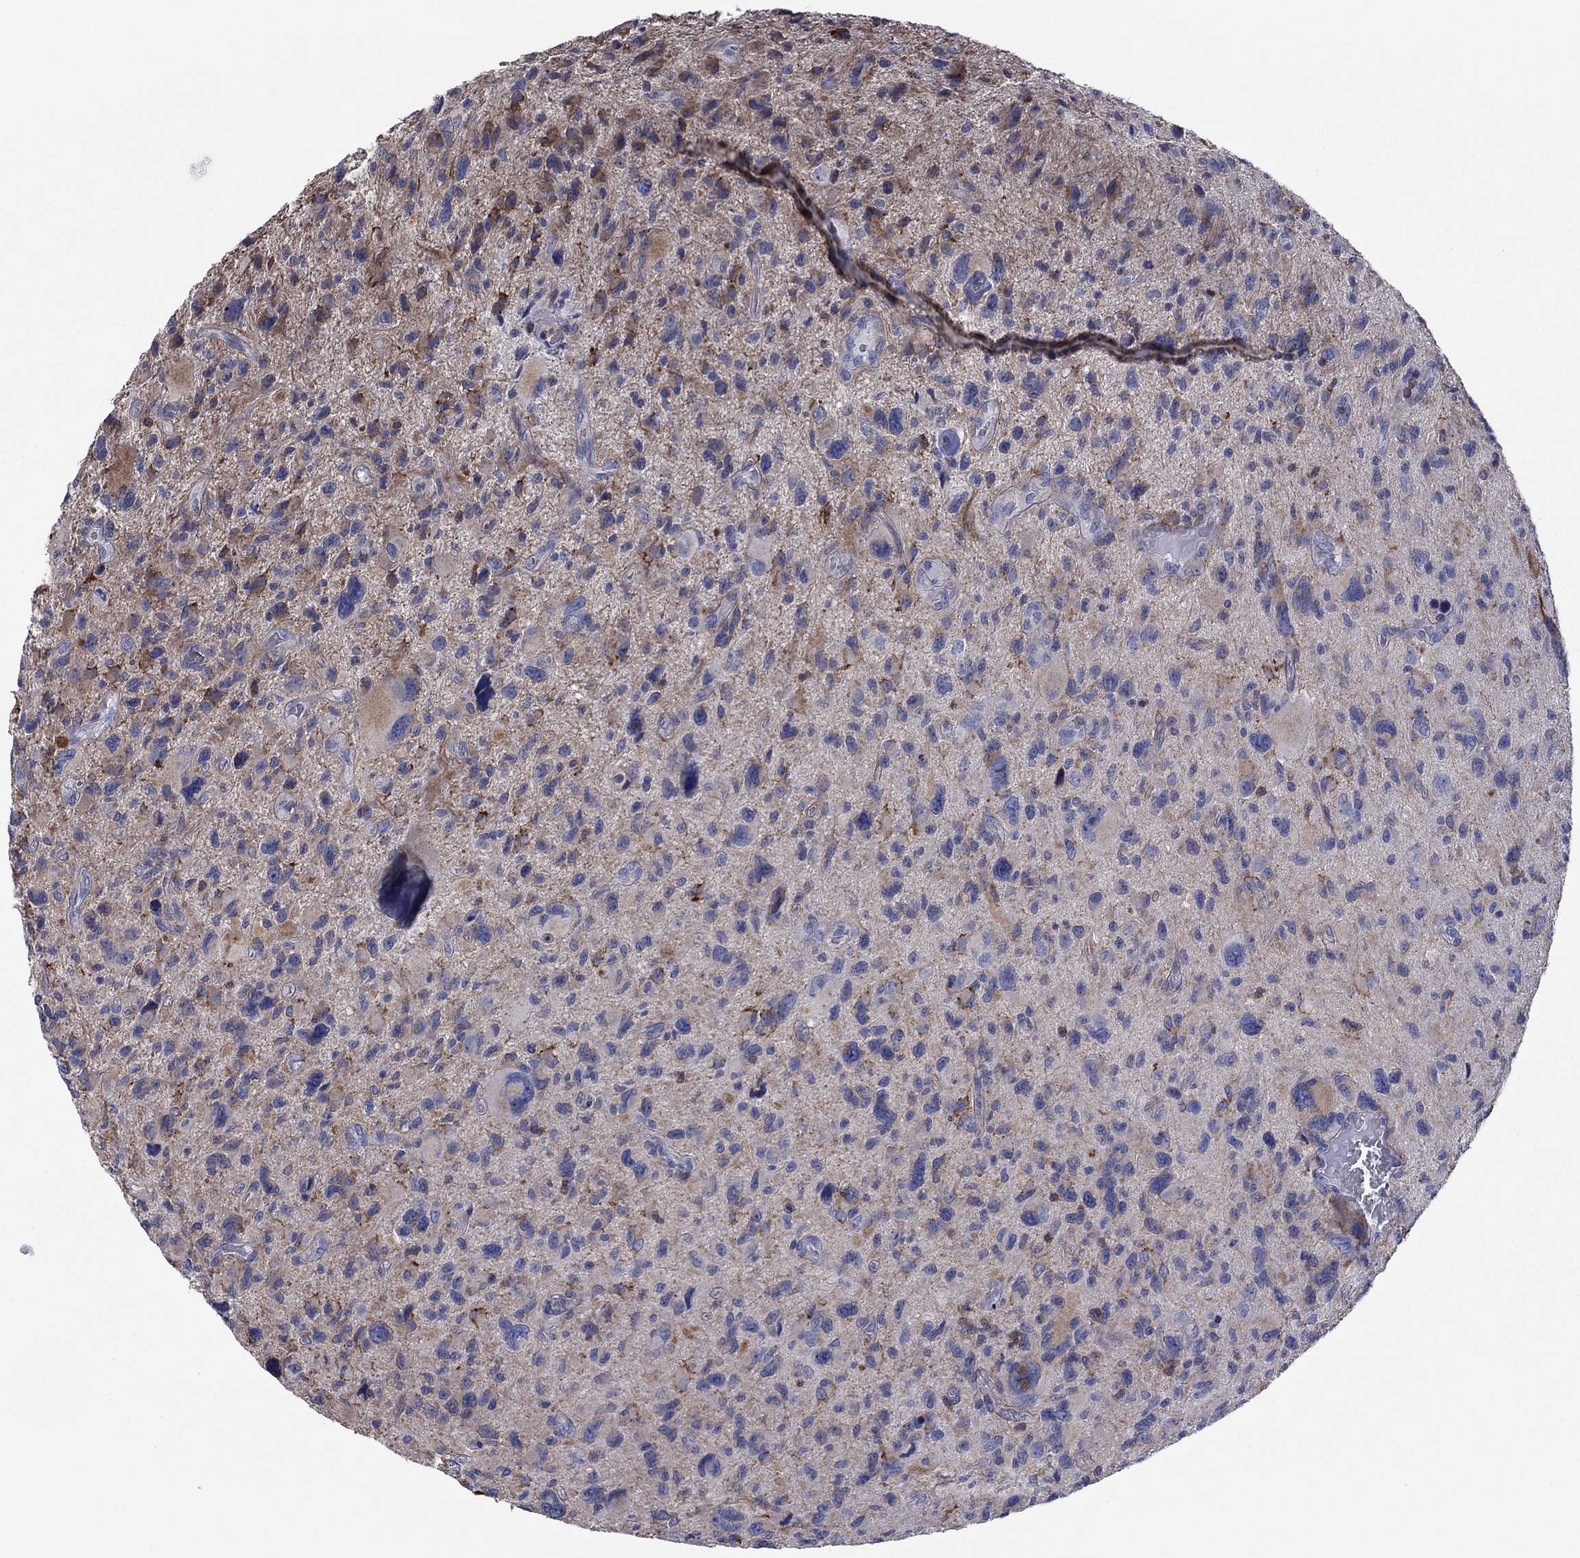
{"staining": {"intensity": "negative", "quantity": "none", "location": "none"}, "tissue": "glioma", "cell_type": "Tumor cells", "image_type": "cancer", "snomed": [{"axis": "morphology", "description": "Glioma, malignant, NOS"}, {"axis": "morphology", "description": "Glioma, malignant, High grade"}, {"axis": "topography", "description": "Brain"}], "caption": "DAB immunohistochemical staining of malignant glioma shows no significant expression in tumor cells.", "gene": "PSD4", "patient": {"sex": "female", "age": 71}}